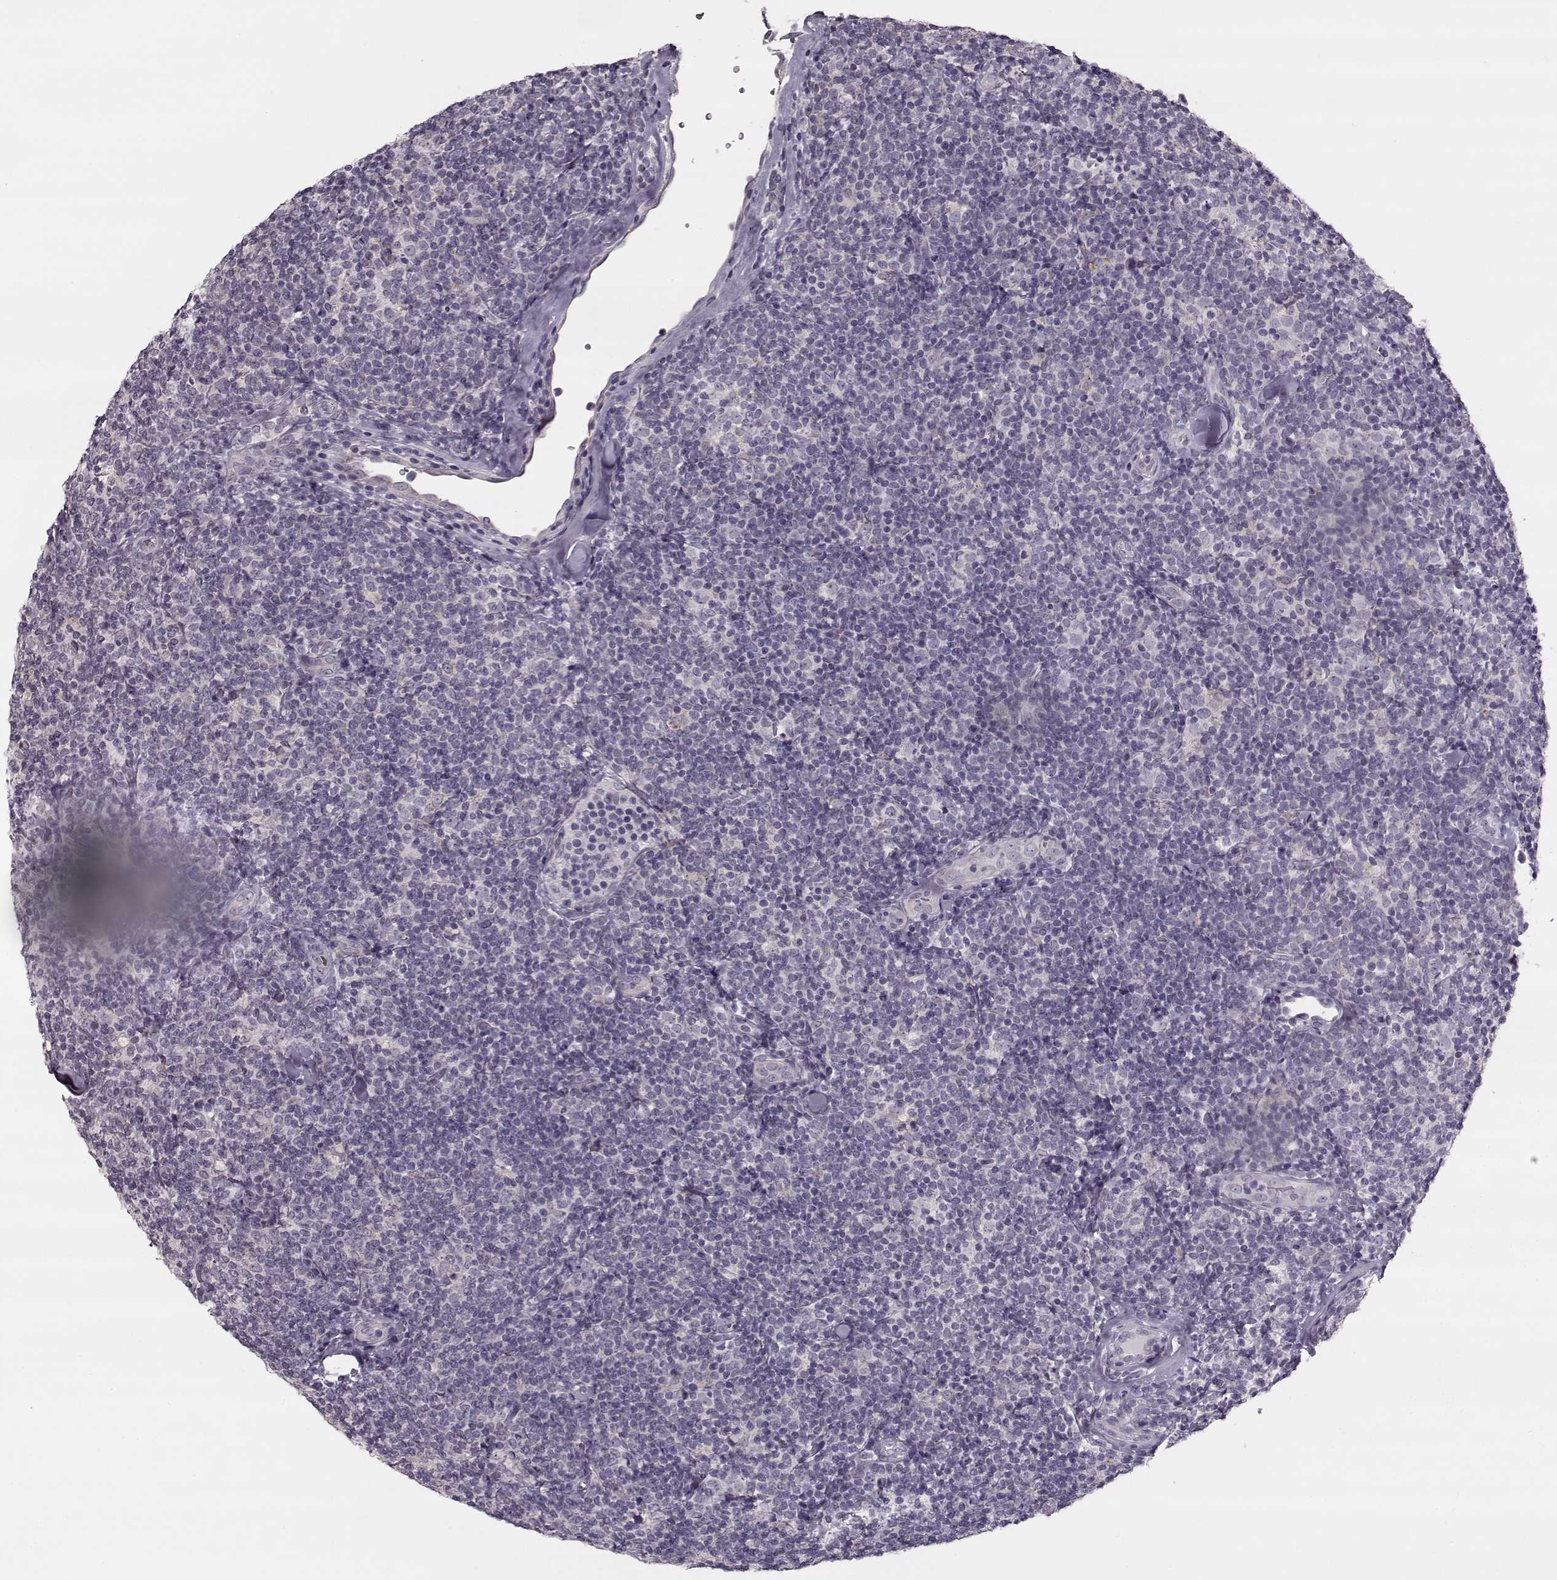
{"staining": {"intensity": "negative", "quantity": "none", "location": "none"}, "tissue": "lymphoma", "cell_type": "Tumor cells", "image_type": "cancer", "snomed": [{"axis": "morphology", "description": "Malignant lymphoma, non-Hodgkin's type, Low grade"}, {"axis": "topography", "description": "Lymph node"}], "caption": "This image is of lymphoma stained with immunohistochemistry to label a protein in brown with the nuclei are counter-stained blue. There is no expression in tumor cells.", "gene": "MAP6D1", "patient": {"sex": "female", "age": 56}}